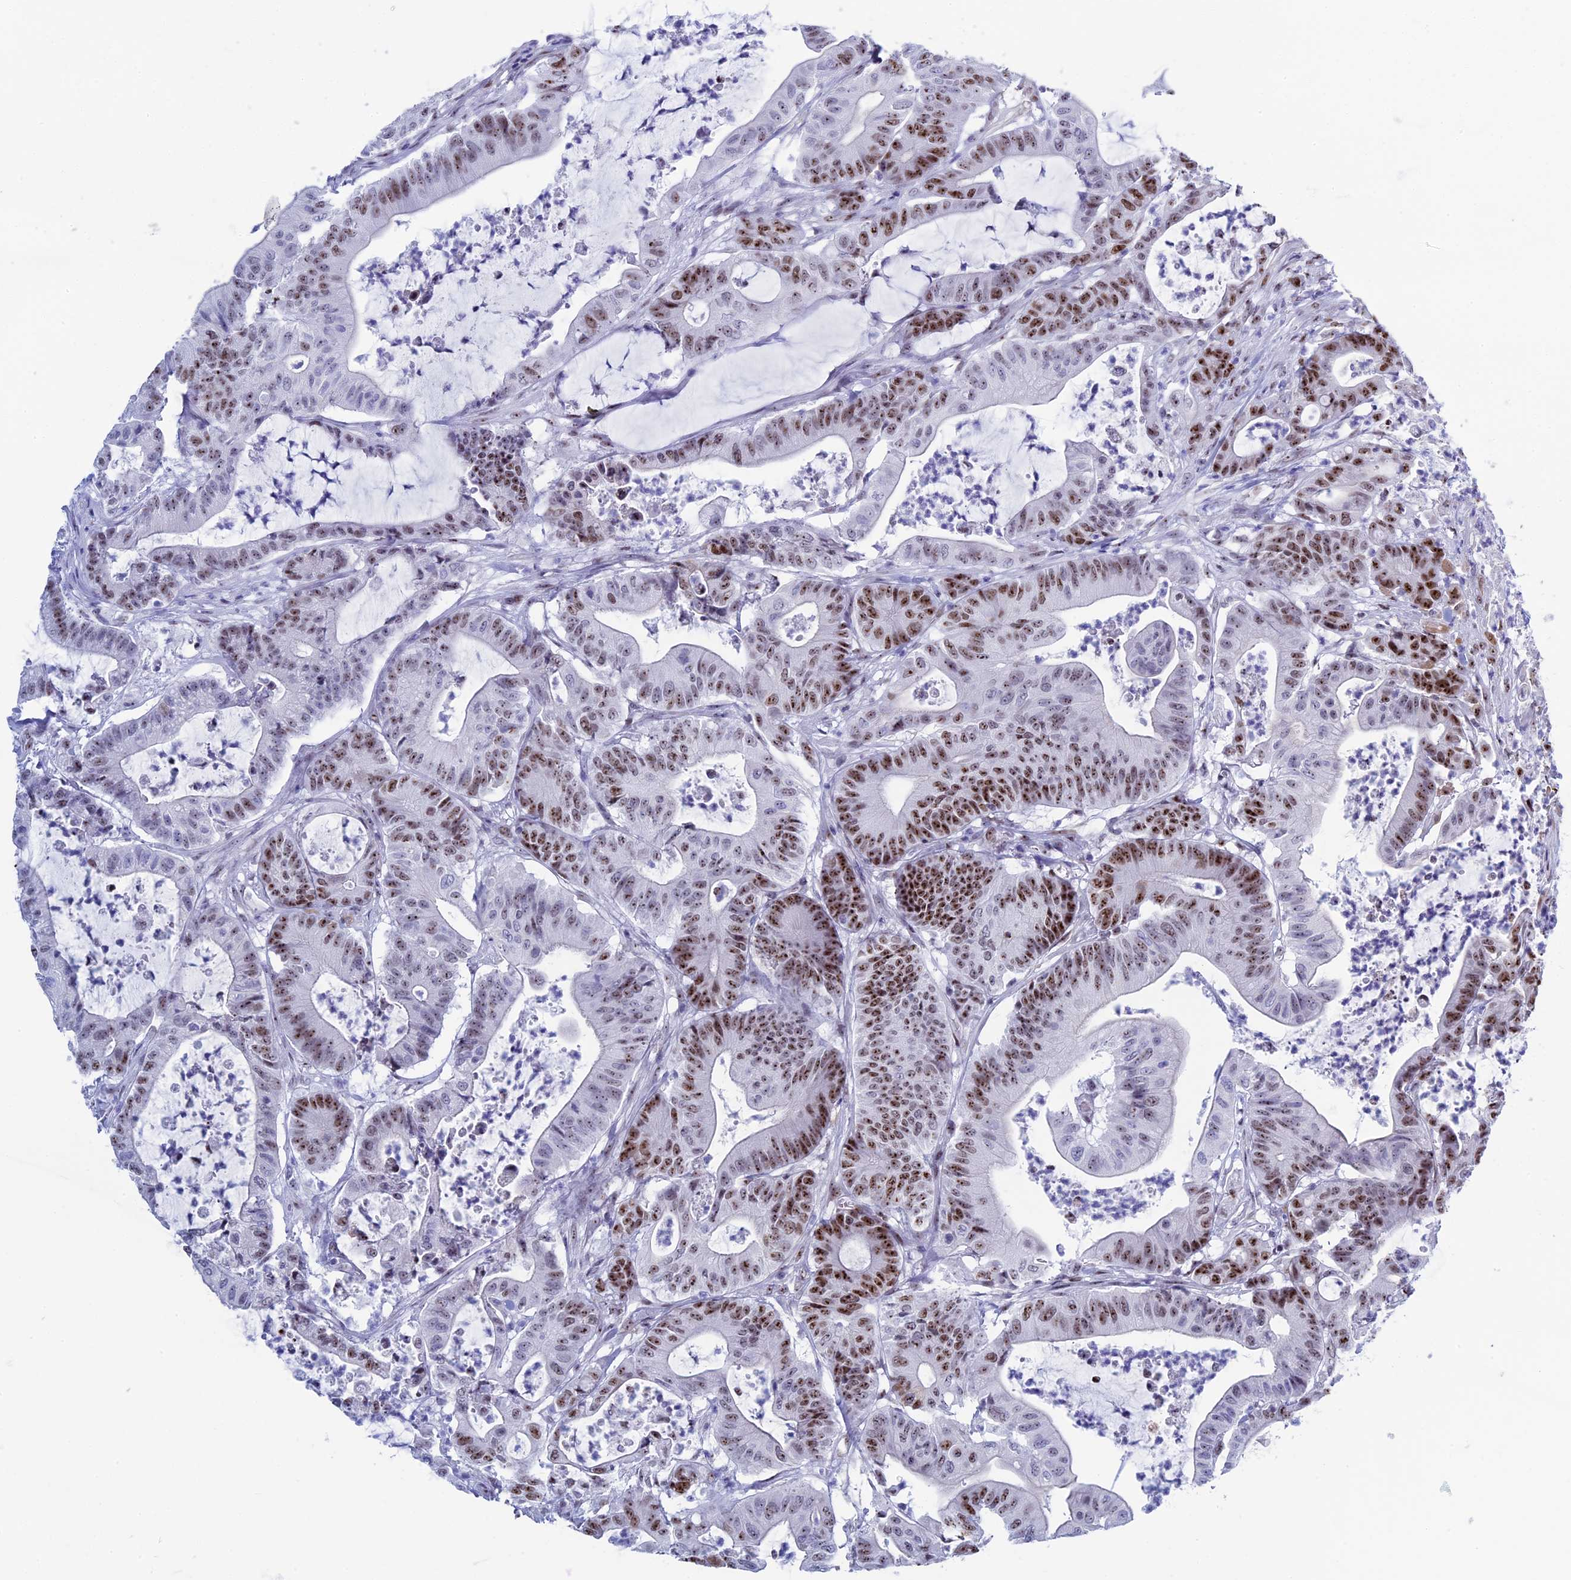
{"staining": {"intensity": "strong", "quantity": "25%-75%", "location": "nuclear"}, "tissue": "colorectal cancer", "cell_type": "Tumor cells", "image_type": "cancer", "snomed": [{"axis": "morphology", "description": "Adenocarcinoma, NOS"}, {"axis": "topography", "description": "Colon"}], "caption": "Adenocarcinoma (colorectal) tissue demonstrates strong nuclear staining in about 25%-75% of tumor cells, visualized by immunohistochemistry.", "gene": "CCDC86", "patient": {"sex": "female", "age": 84}}